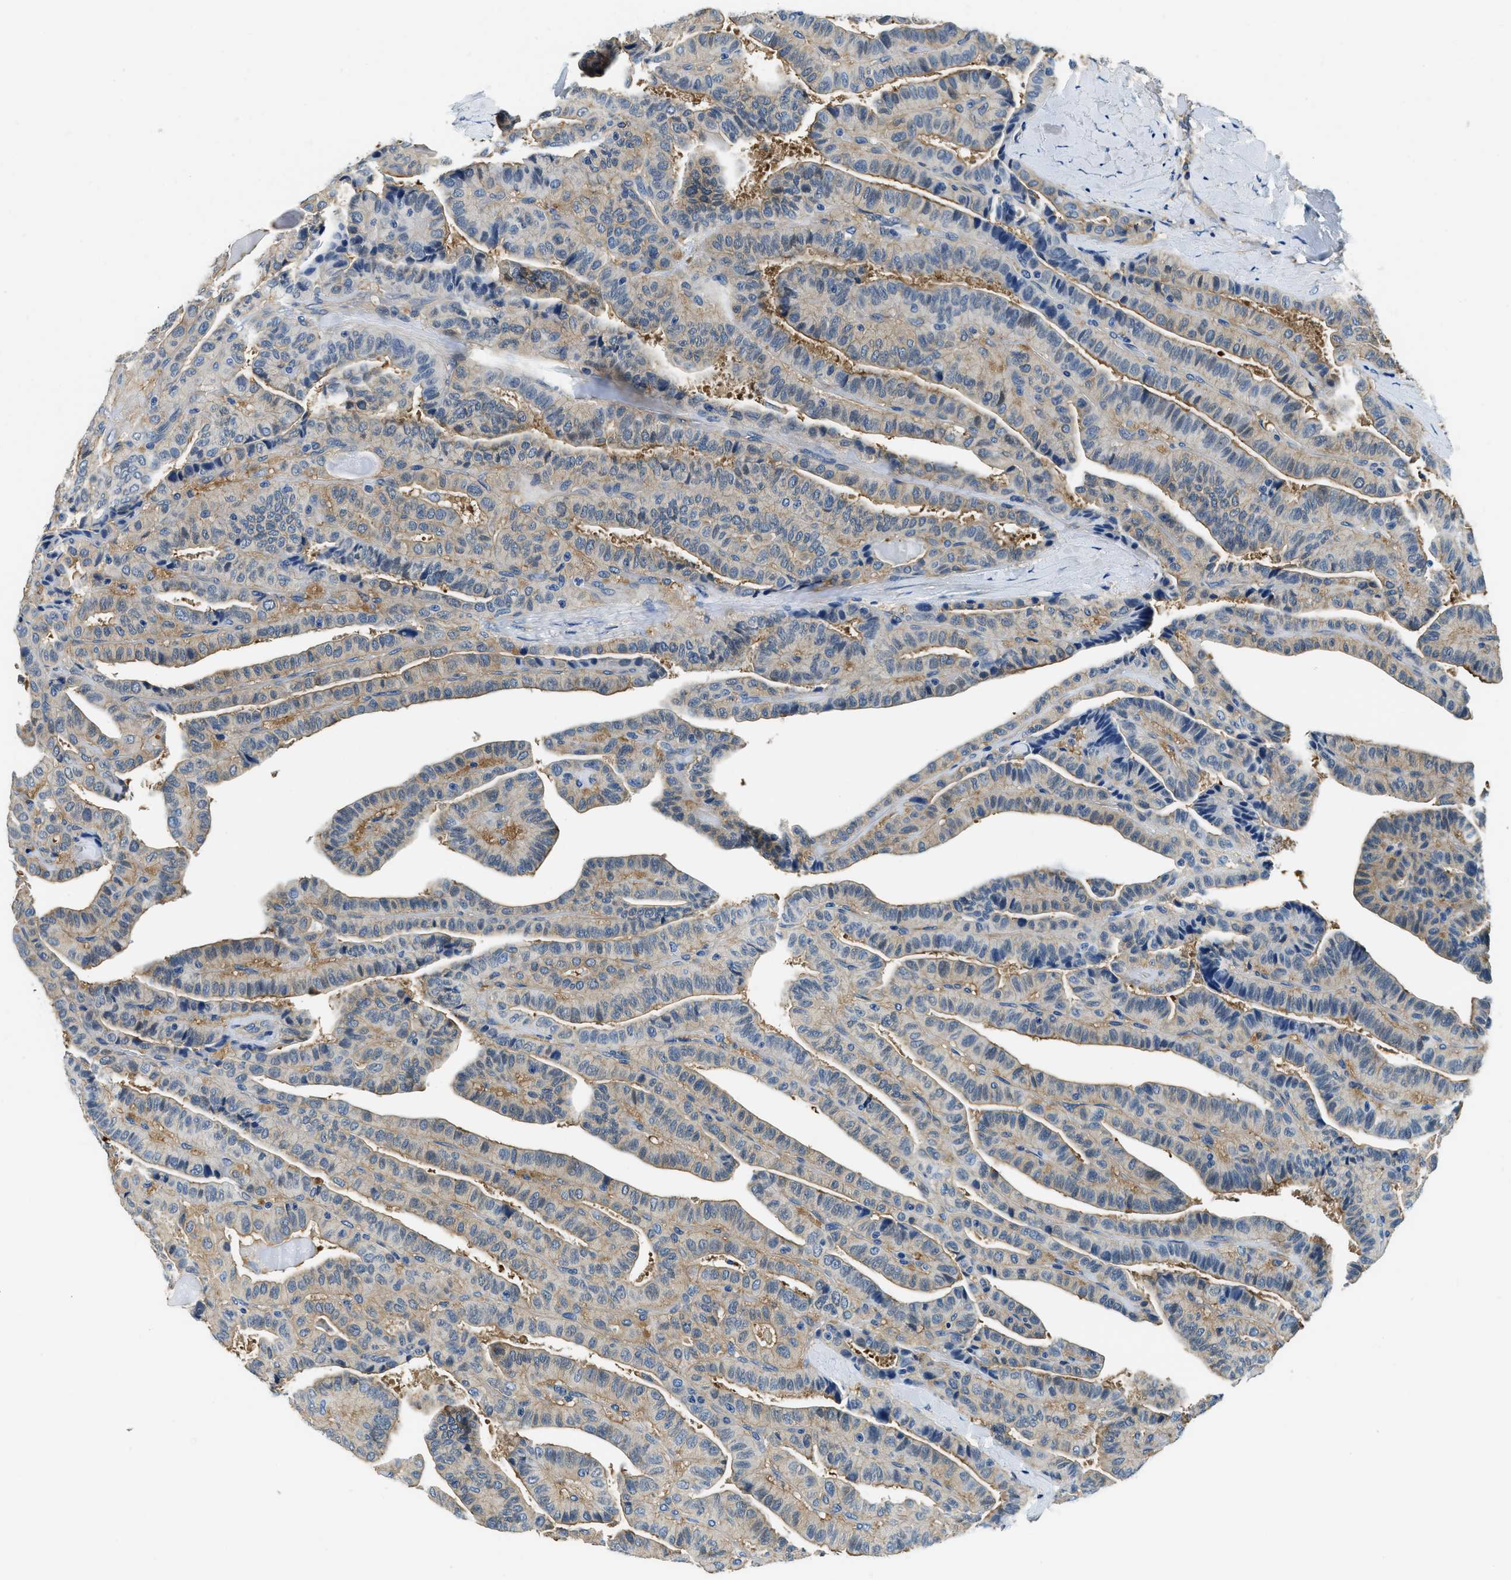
{"staining": {"intensity": "weak", "quantity": "25%-75%", "location": "cytoplasmic/membranous"}, "tissue": "thyroid cancer", "cell_type": "Tumor cells", "image_type": "cancer", "snomed": [{"axis": "morphology", "description": "Papillary adenocarcinoma, NOS"}, {"axis": "topography", "description": "Thyroid gland"}], "caption": "DAB (3,3'-diaminobenzidine) immunohistochemical staining of thyroid cancer shows weak cytoplasmic/membranous protein expression in about 25%-75% of tumor cells.", "gene": "TWF1", "patient": {"sex": "male", "age": 77}}